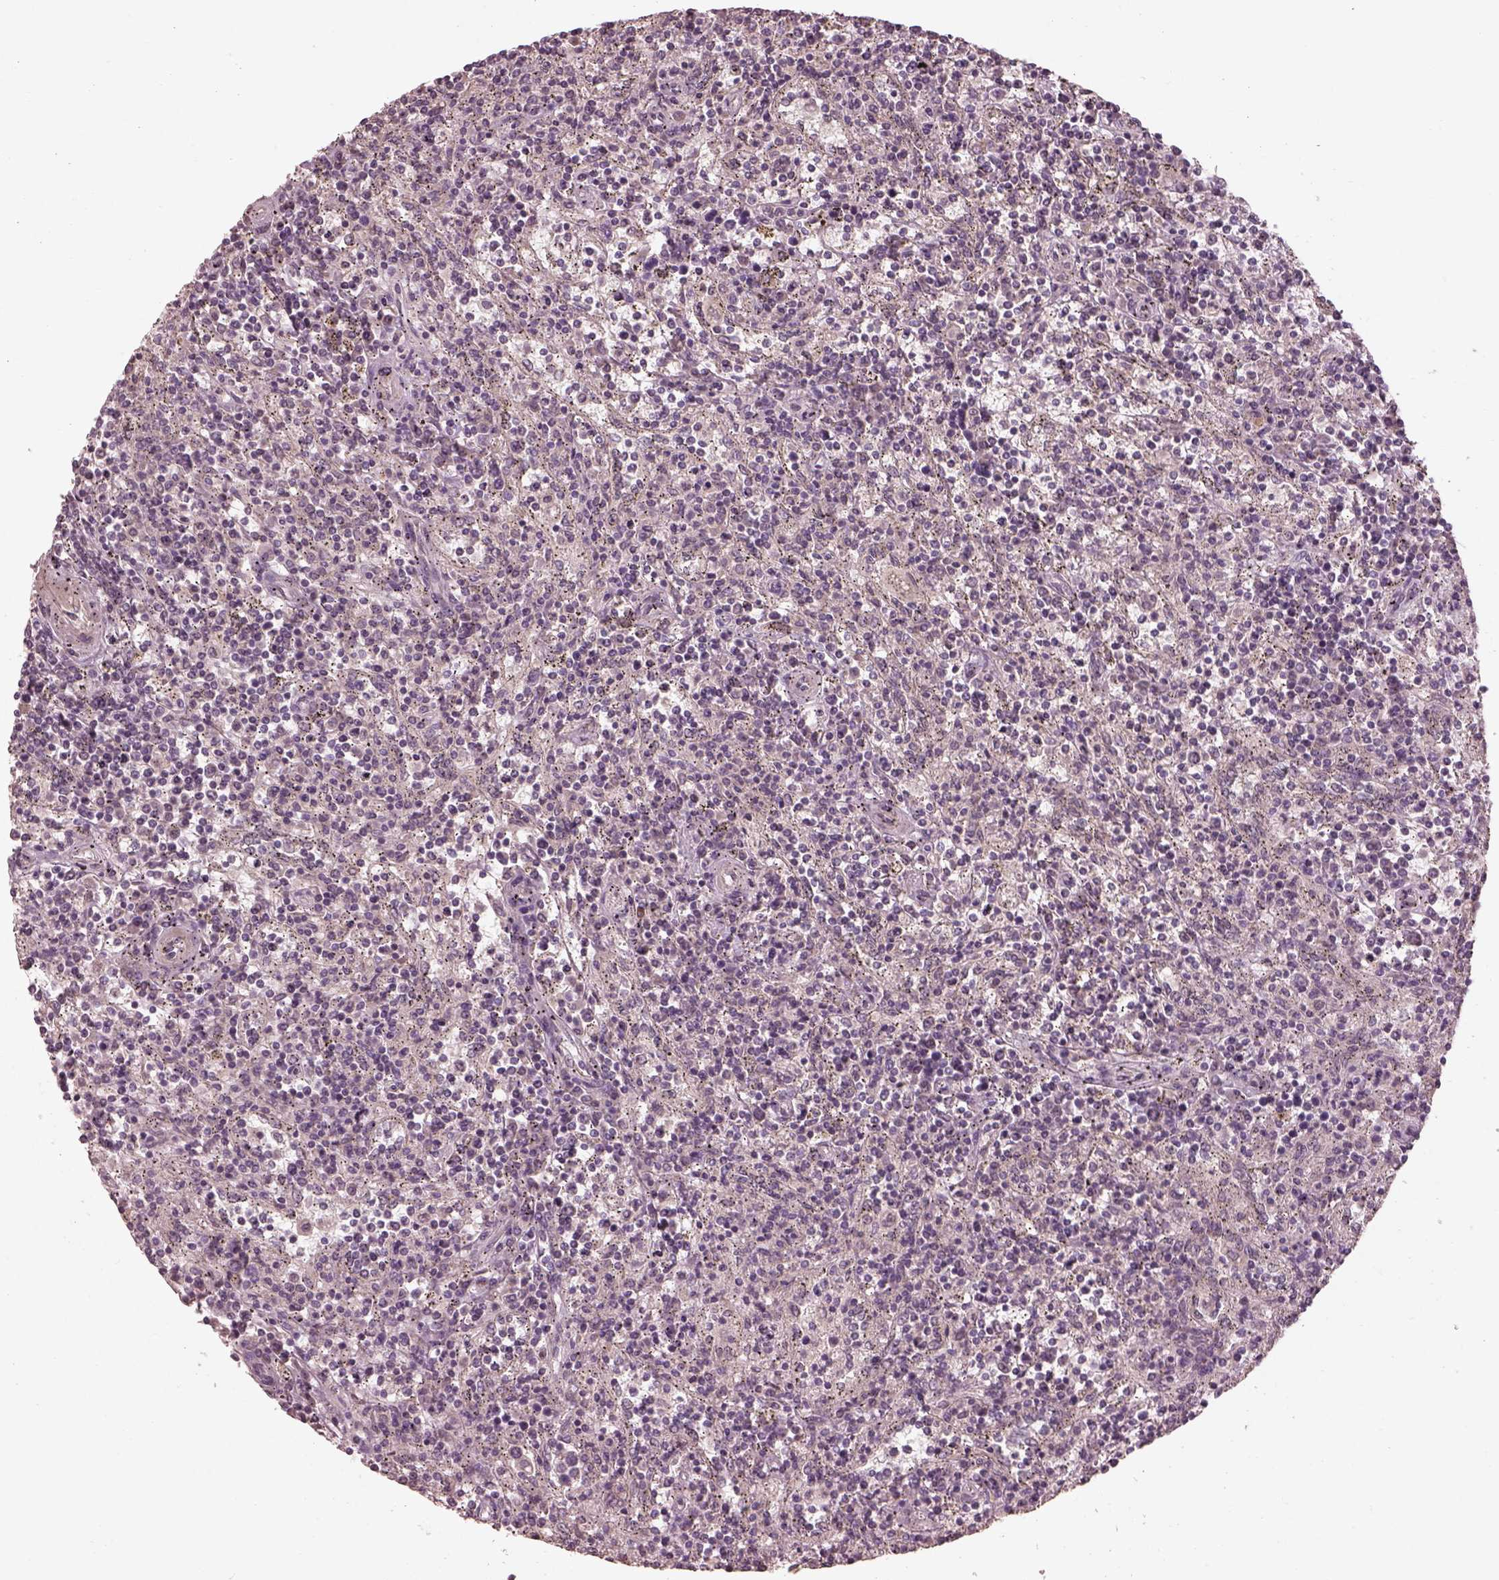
{"staining": {"intensity": "negative", "quantity": "none", "location": "none"}, "tissue": "lymphoma", "cell_type": "Tumor cells", "image_type": "cancer", "snomed": [{"axis": "morphology", "description": "Malignant lymphoma, non-Hodgkin's type, Low grade"}, {"axis": "topography", "description": "Spleen"}], "caption": "High magnification brightfield microscopy of lymphoma stained with DAB (3,3'-diaminobenzidine) (brown) and counterstained with hematoxylin (blue): tumor cells show no significant positivity.", "gene": "SLC25A46", "patient": {"sex": "male", "age": 62}}